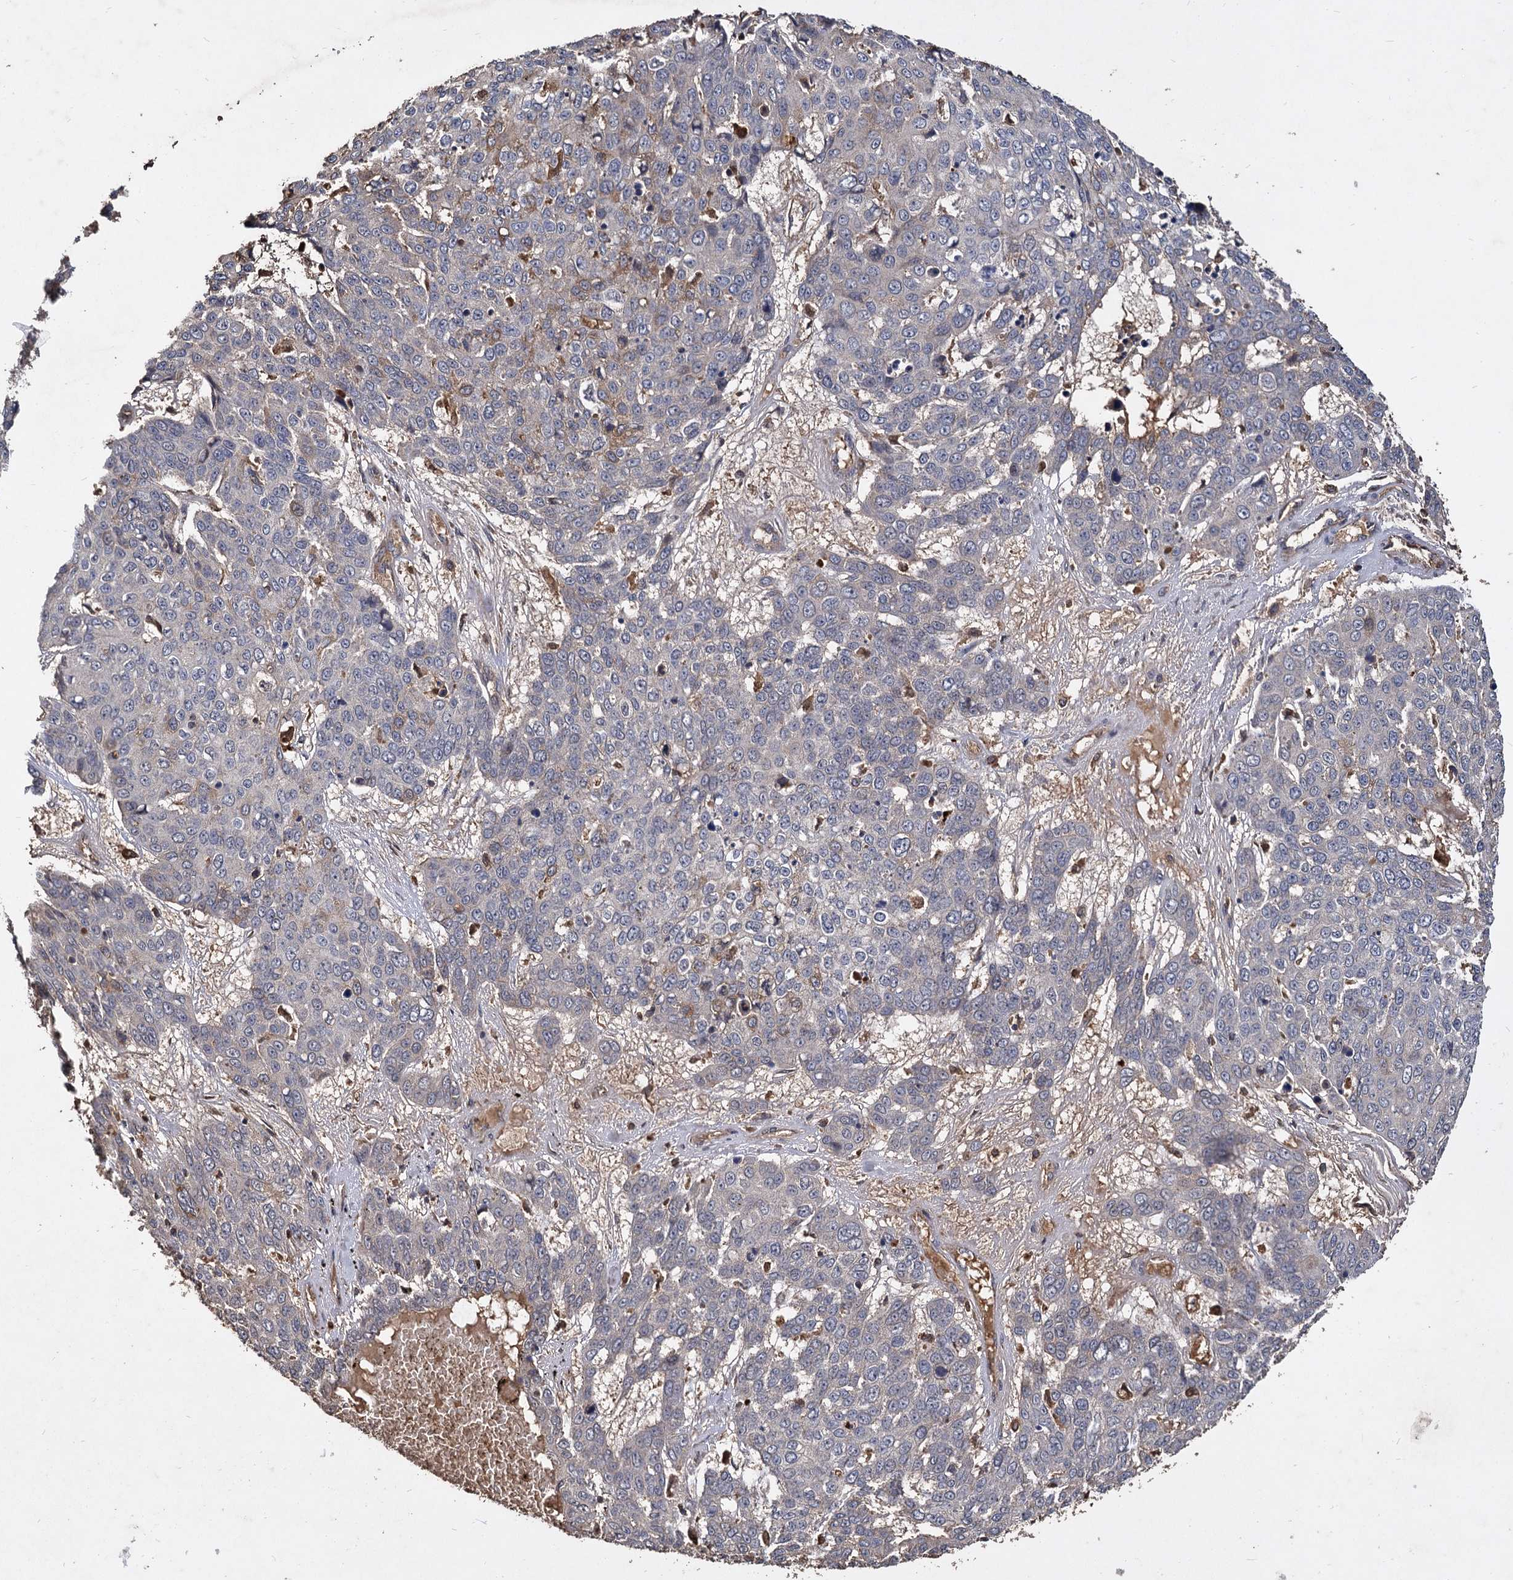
{"staining": {"intensity": "negative", "quantity": "none", "location": "none"}, "tissue": "skin cancer", "cell_type": "Tumor cells", "image_type": "cancer", "snomed": [{"axis": "morphology", "description": "Squamous cell carcinoma, NOS"}, {"axis": "topography", "description": "Skin"}], "caption": "Tumor cells show no significant protein expression in skin squamous cell carcinoma. Brightfield microscopy of immunohistochemistry (IHC) stained with DAB (brown) and hematoxylin (blue), captured at high magnification.", "gene": "GCLC", "patient": {"sex": "male", "age": 71}}